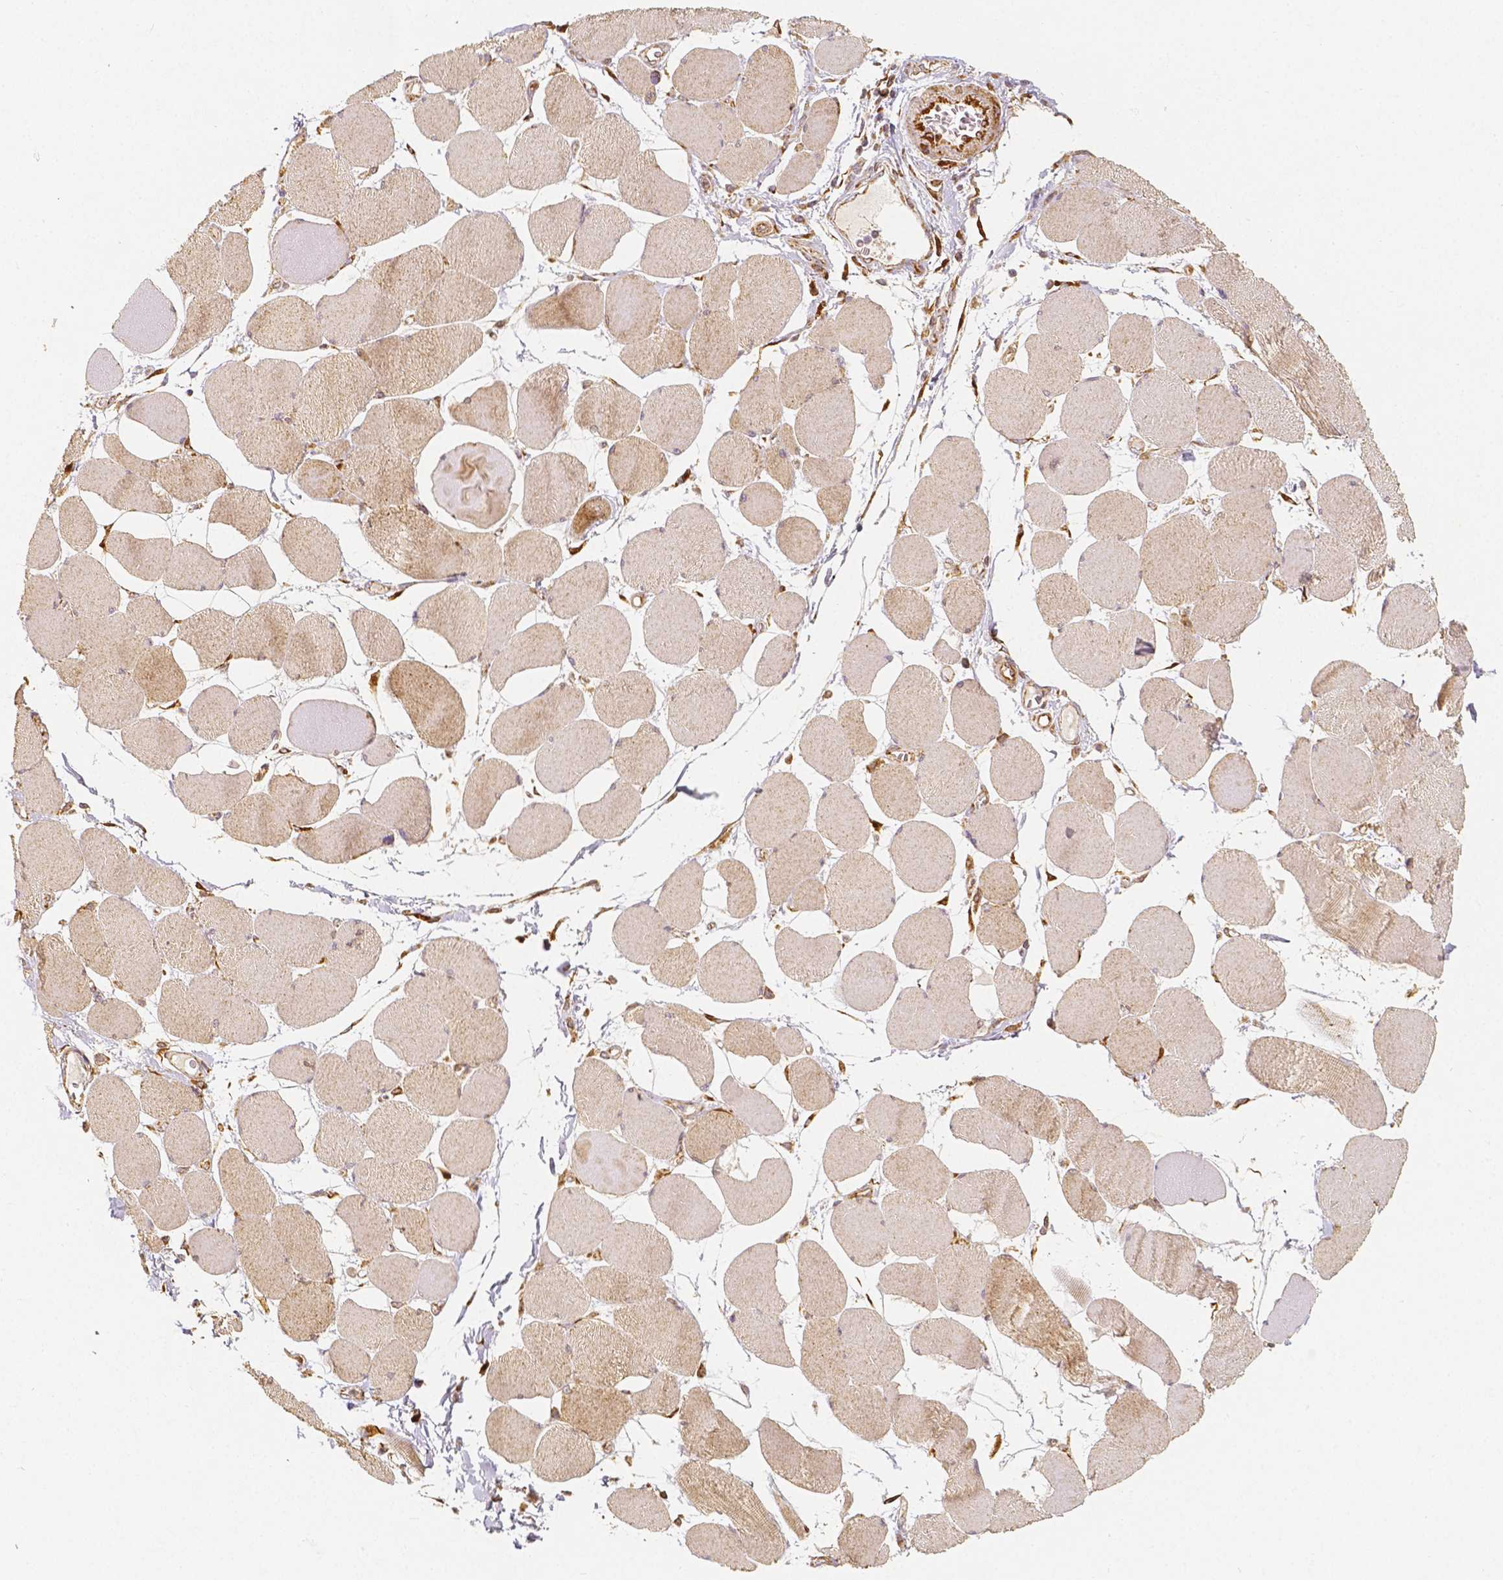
{"staining": {"intensity": "weak", "quantity": "25%-75%", "location": "cytoplasmic/membranous"}, "tissue": "skeletal muscle", "cell_type": "Myocytes", "image_type": "normal", "snomed": [{"axis": "morphology", "description": "Normal tissue, NOS"}, {"axis": "topography", "description": "Skeletal muscle"}], "caption": "Brown immunohistochemical staining in unremarkable human skeletal muscle displays weak cytoplasmic/membranous positivity in about 25%-75% of myocytes.", "gene": "PGAM5", "patient": {"sex": "female", "age": 75}}